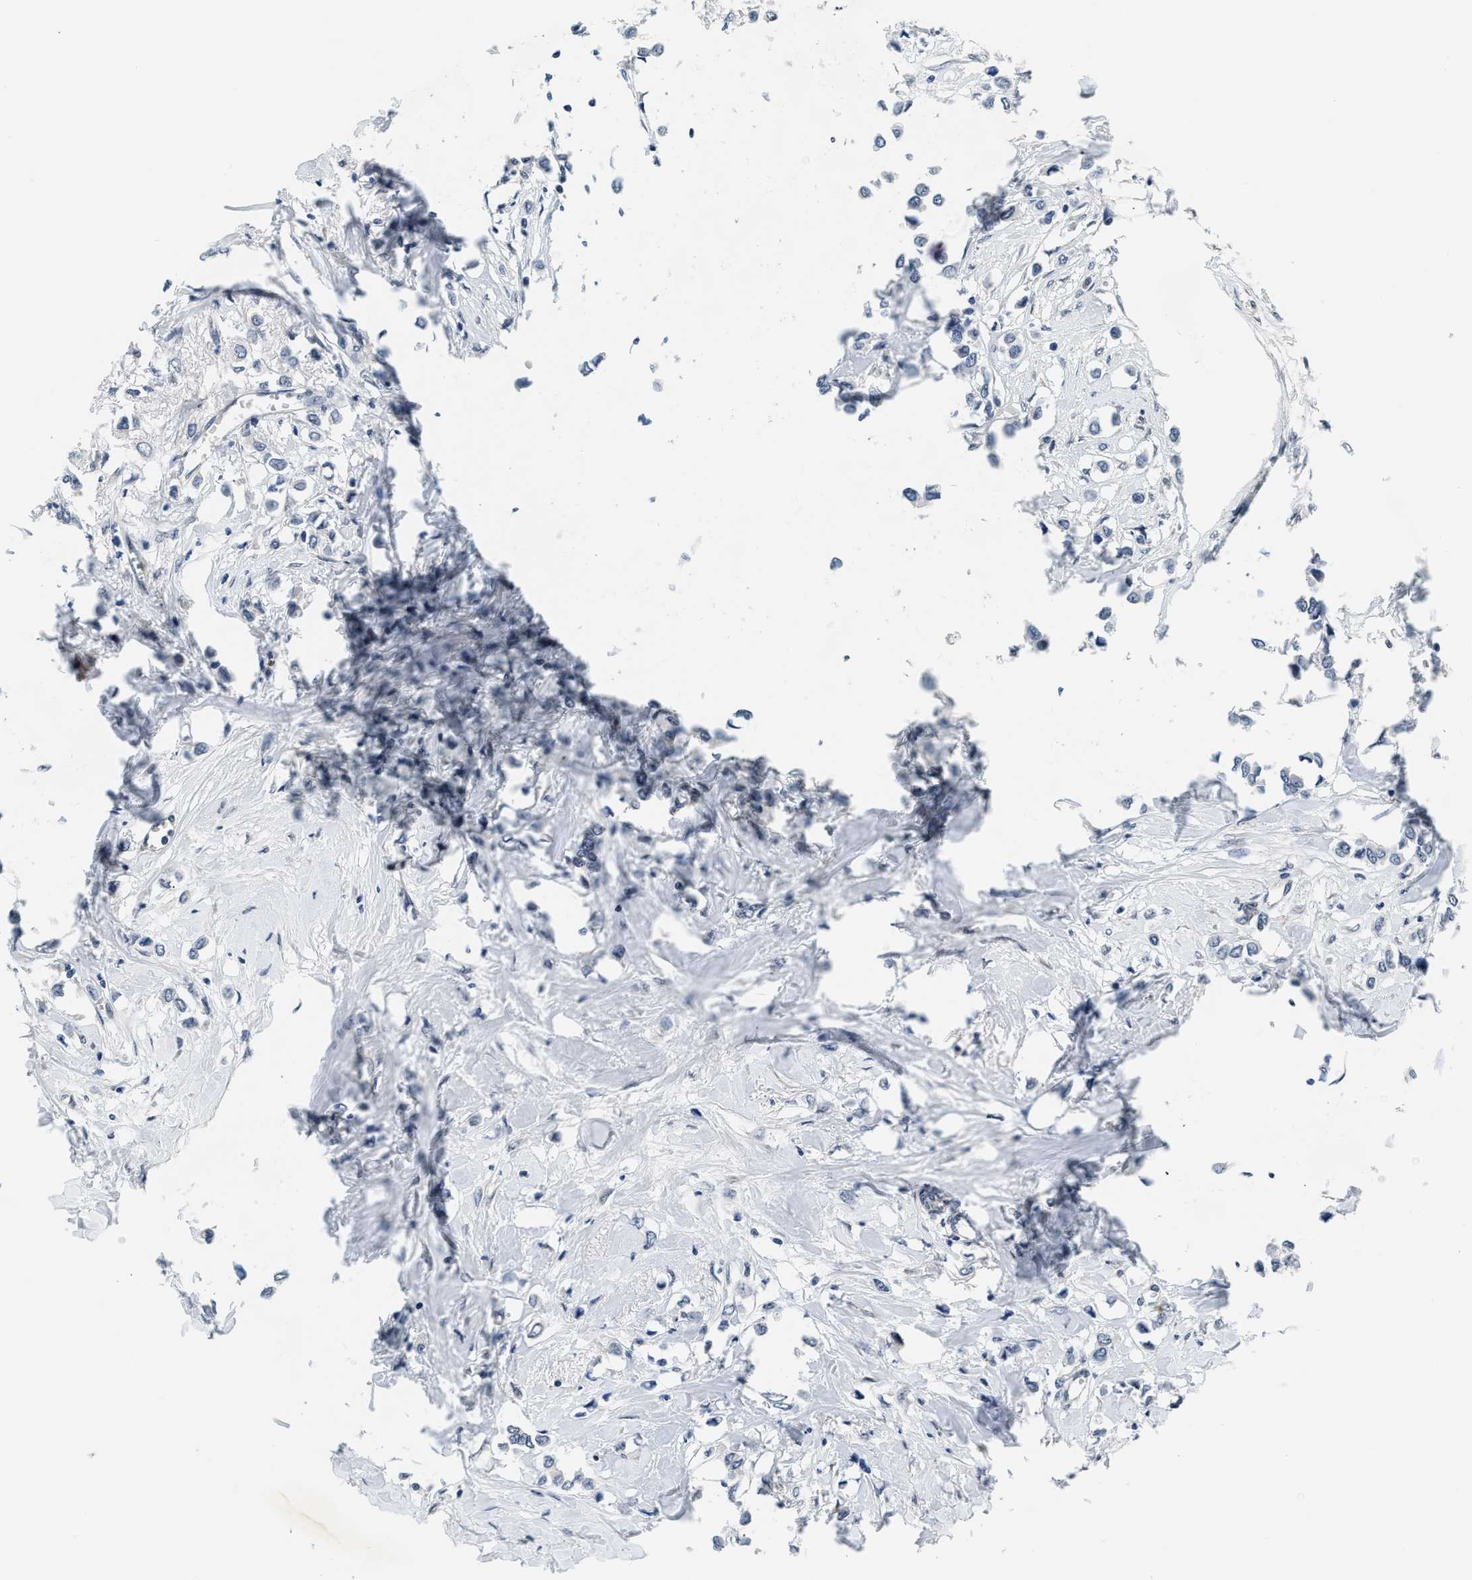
{"staining": {"intensity": "negative", "quantity": "none", "location": "none"}, "tissue": "breast cancer", "cell_type": "Tumor cells", "image_type": "cancer", "snomed": [{"axis": "morphology", "description": "Lobular carcinoma"}, {"axis": "topography", "description": "Breast"}], "caption": "The IHC photomicrograph has no significant staining in tumor cells of breast cancer tissue.", "gene": "SMAD4", "patient": {"sex": "female", "age": 51}}